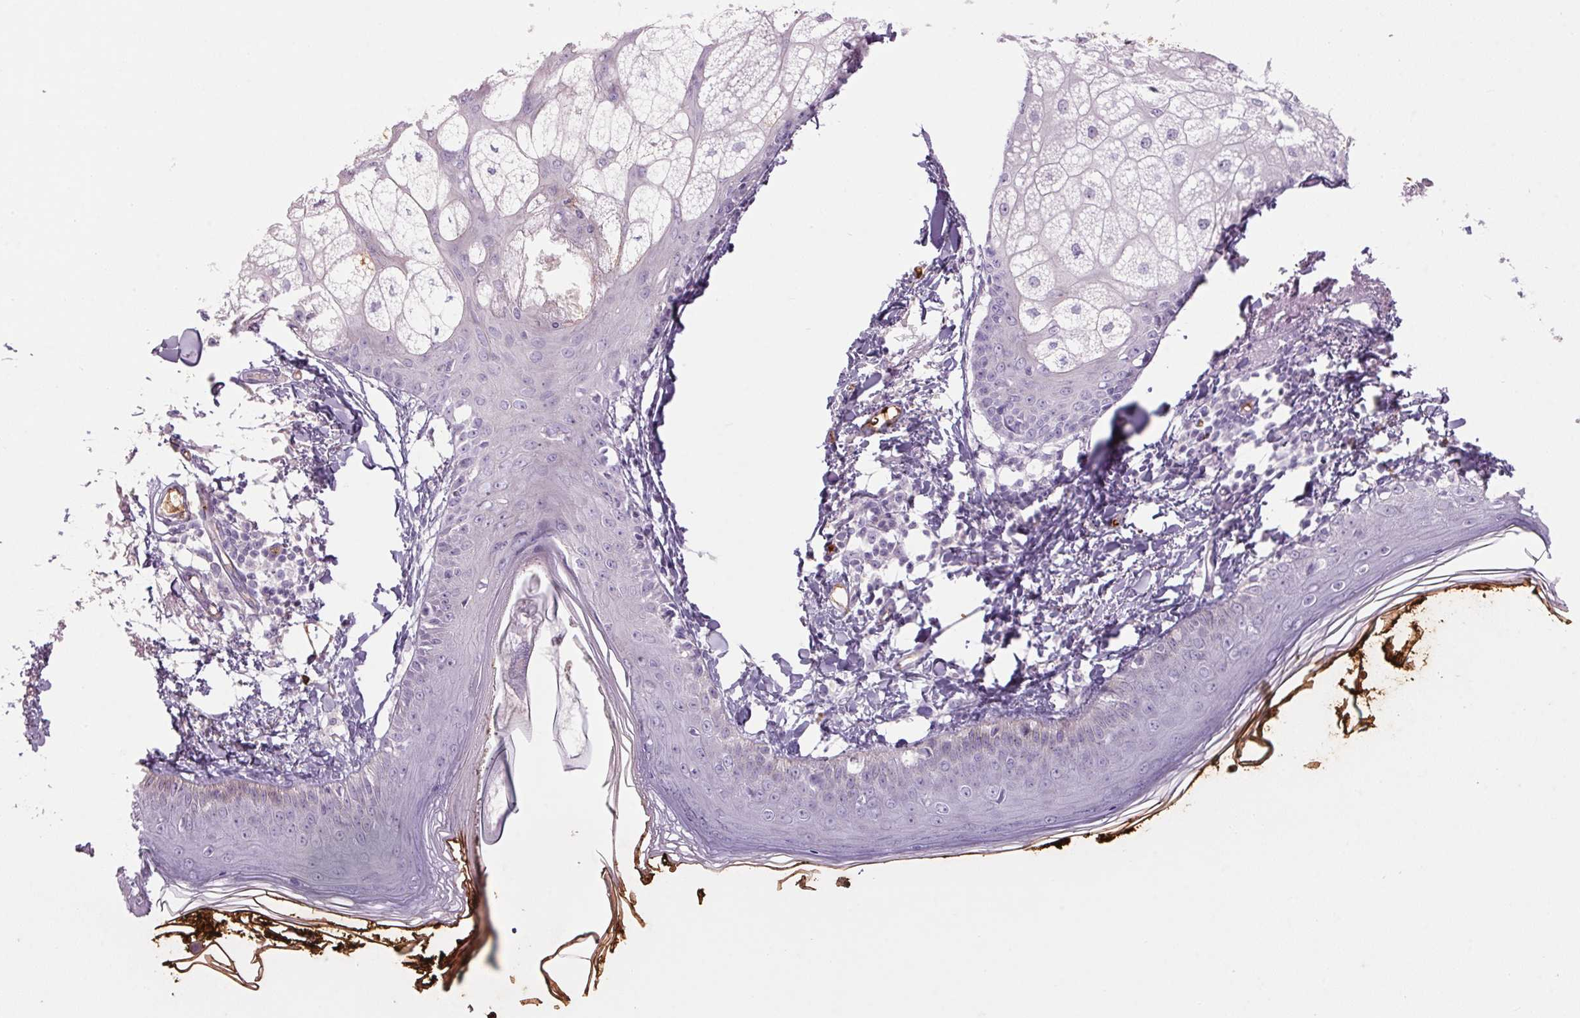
{"staining": {"intensity": "negative", "quantity": "none", "location": "none"}, "tissue": "skin", "cell_type": "Fibroblasts", "image_type": "normal", "snomed": [{"axis": "morphology", "description": "Normal tissue, NOS"}, {"axis": "topography", "description": "Skin"}], "caption": "This is an IHC image of normal skin. There is no positivity in fibroblasts.", "gene": "HBQ1", "patient": {"sex": "male", "age": 76}}